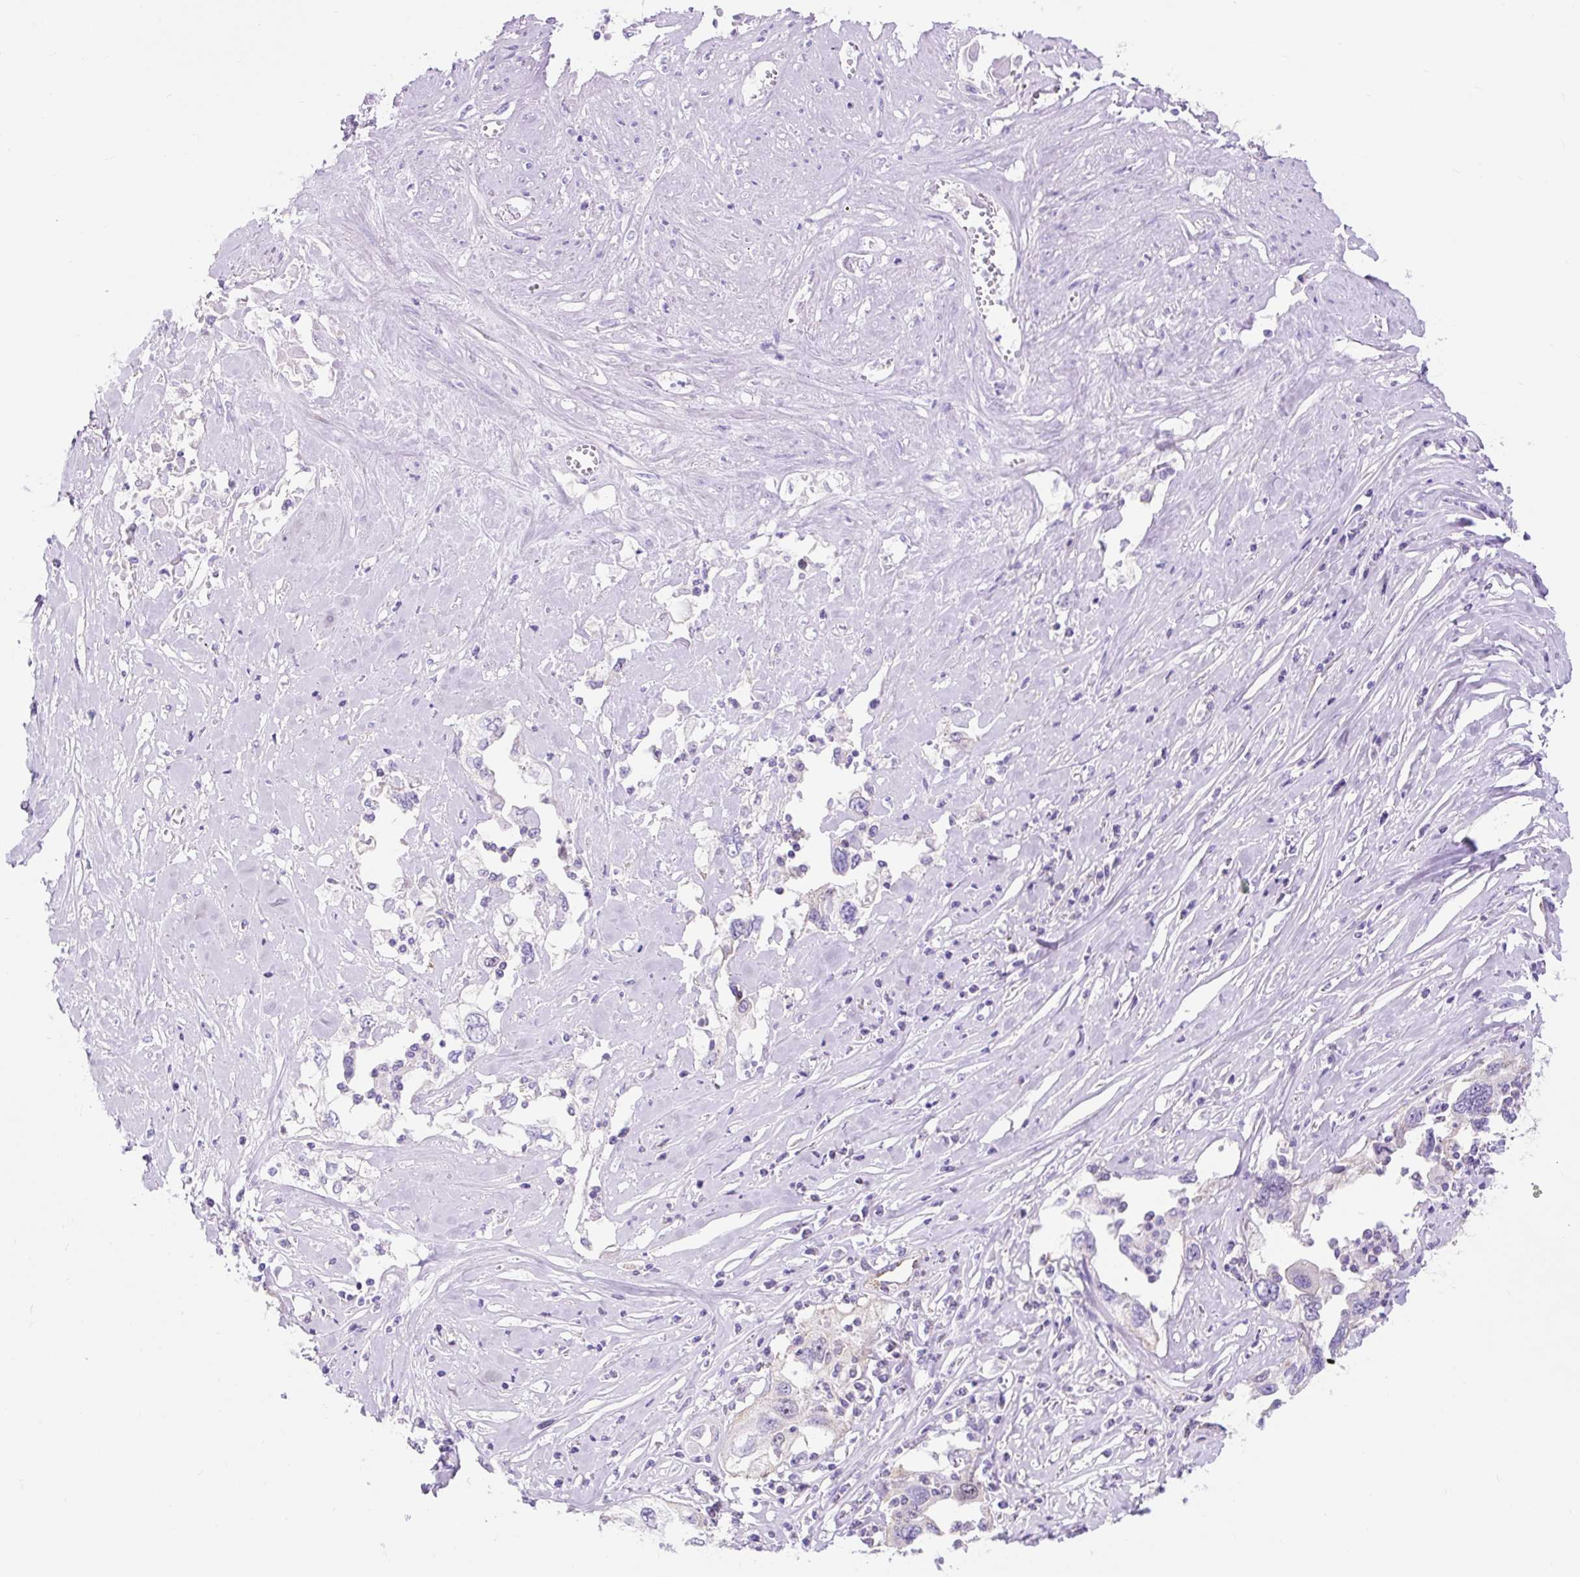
{"staining": {"intensity": "negative", "quantity": "none", "location": "none"}, "tissue": "cervical cancer", "cell_type": "Tumor cells", "image_type": "cancer", "snomed": [{"axis": "morphology", "description": "Squamous cell carcinoma, NOS"}, {"axis": "topography", "description": "Cervix"}], "caption": "IHC image of cervical cancer stained for a protein (brown), which exhibits no expression in tumor cells. (Stains: DAB (3,3'-diaminobenzidine) IHC with hematoxylin counter stain, Microscopy: brightfield microscopy at high magnification).", "gene": "HIP1R", "patient": {"sex": "female", "age": 31}}